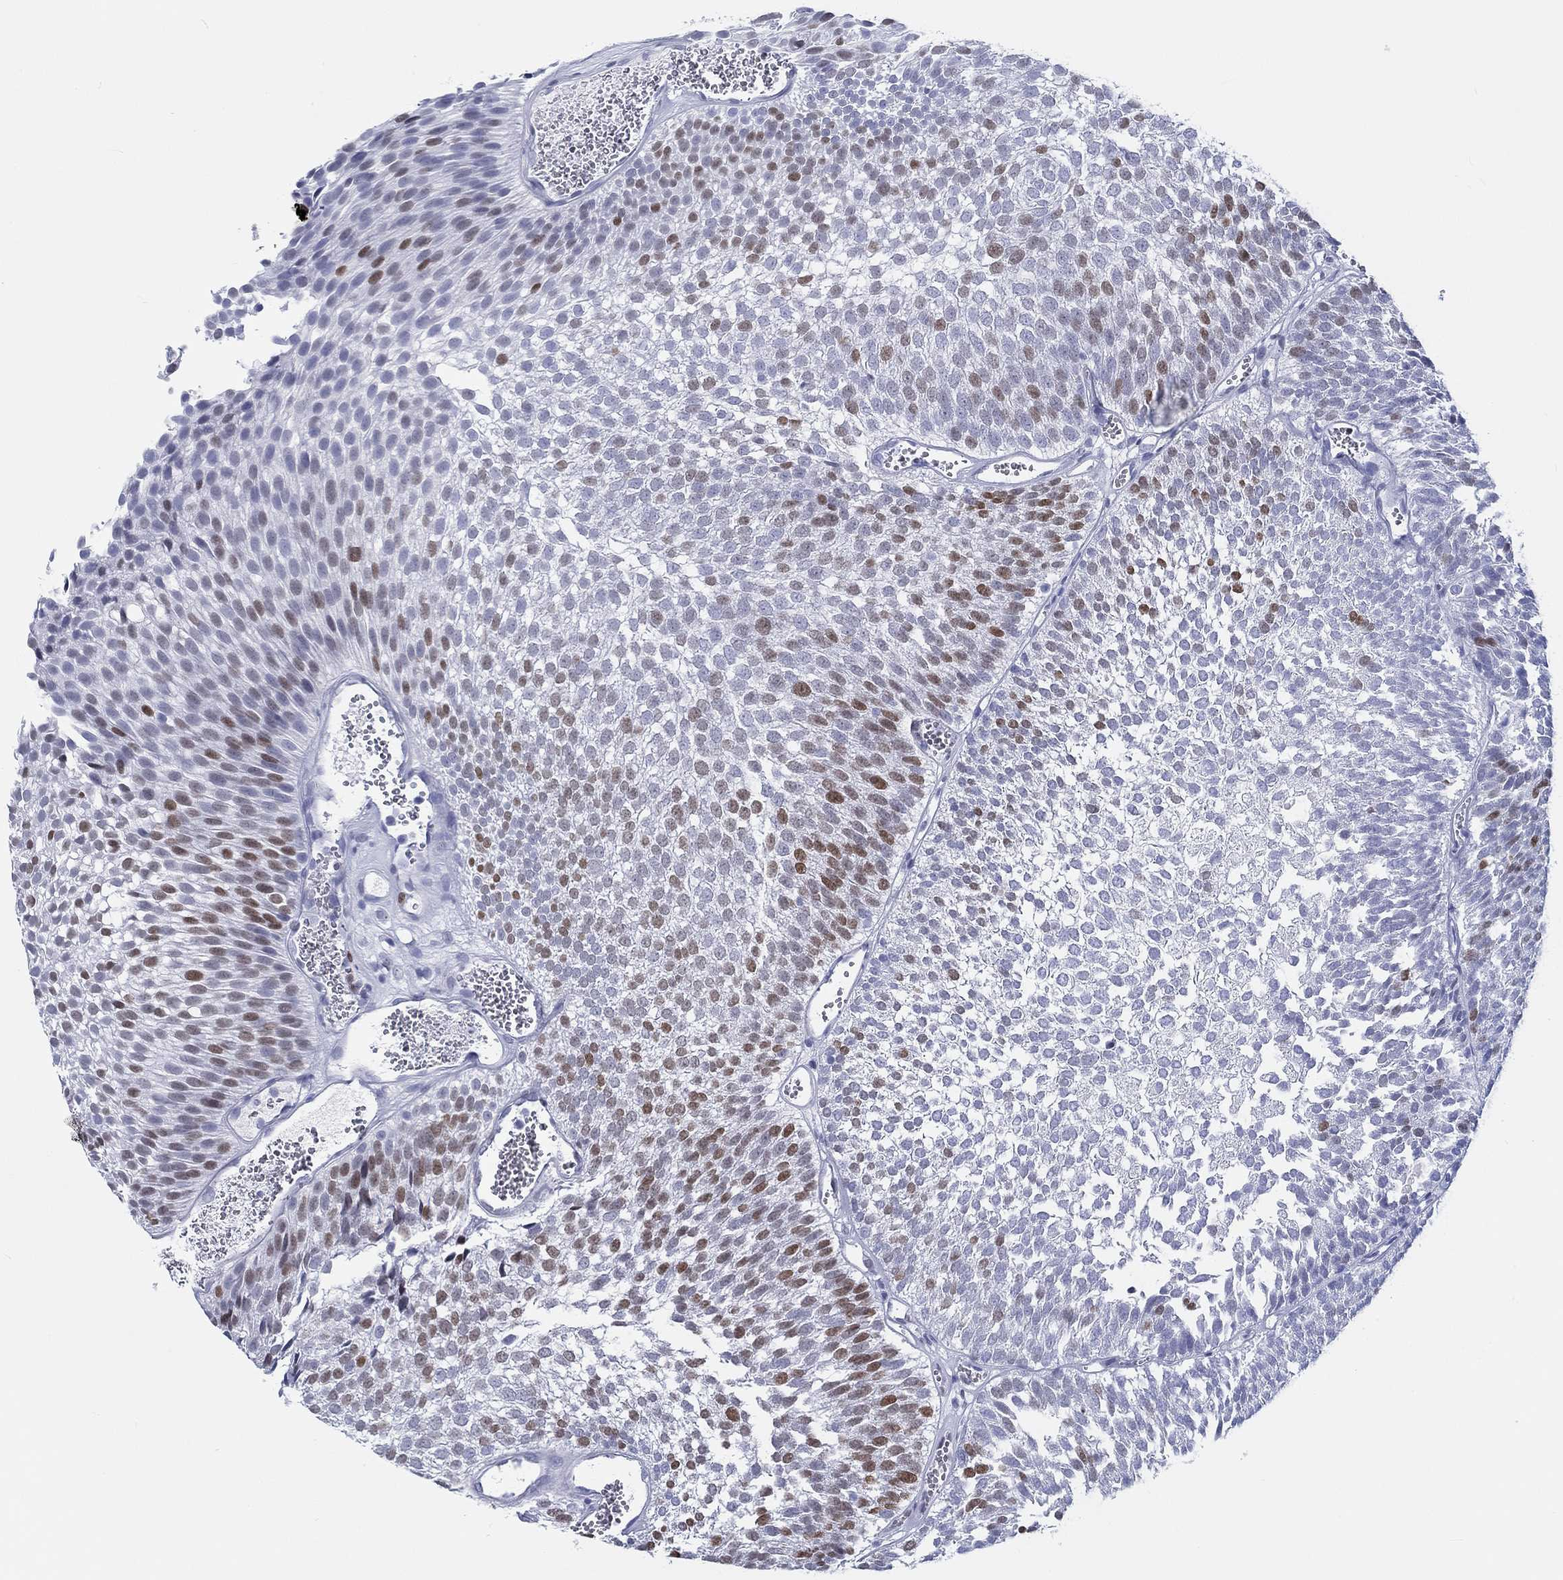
{"staining": {"intensity": "strong", "quantity": "<25%", "location": "nuclear"}, "tissue": "urothelial cancer", "cell_type": "Tumor cells", "image_type": "cancer", "snomed": [{"axis": "morphology", "description": "Urothelial carcinoma, Low grade"}, {"axis": "topography", "description": "Urinary bladder"}], "caption": "Immunohistochemistry (DAB) staining of urothelial cancer exhibits strong nuclear protein positivity in about <25% of tumor cells.", "gene": "H1-1", "patient": {"sex": "male", "age": 52}}